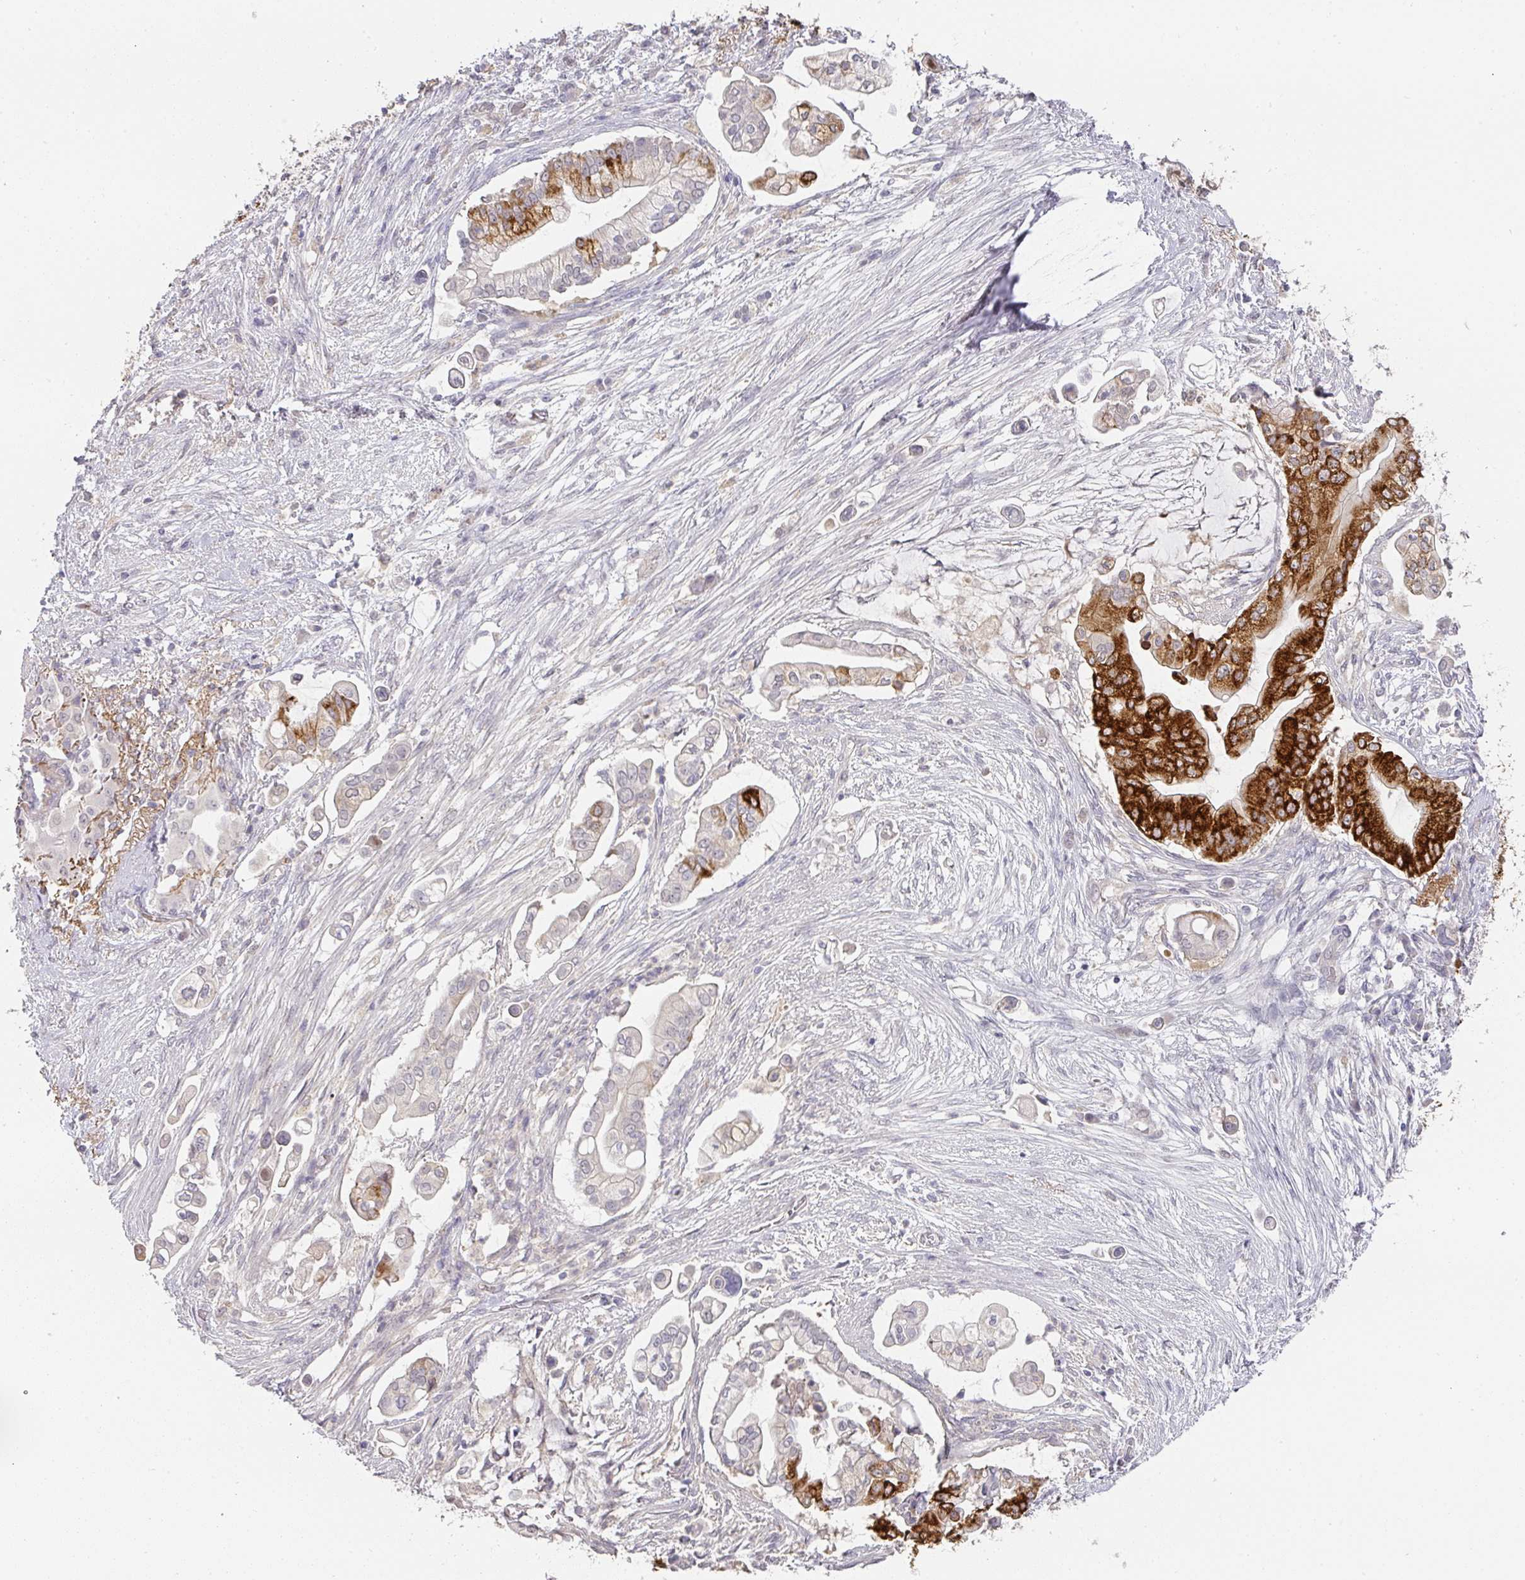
{"staining": {"intensity": "strong", "quantity": "25%-75%", "location": "cytoplasmic/membranous"}, "tissue": "pancreatic cancer", "cell_type": "Tumor cells", "image_type": "cancer", "snomed": [{"axis": "morphology", "description": "Adenocarcinoma, NOS"}, {"axis": "topography", "description": "Pancreas"}], "caption": "Immunohistochemical staining of pancreatic adenocarcinoma exhibits high levels of strong cytoplasmic/membranous protein staining in about 25%-75% of tumor cells.", "gene": "FOXN4", "patient": {"sex": "female", "age": 69}}